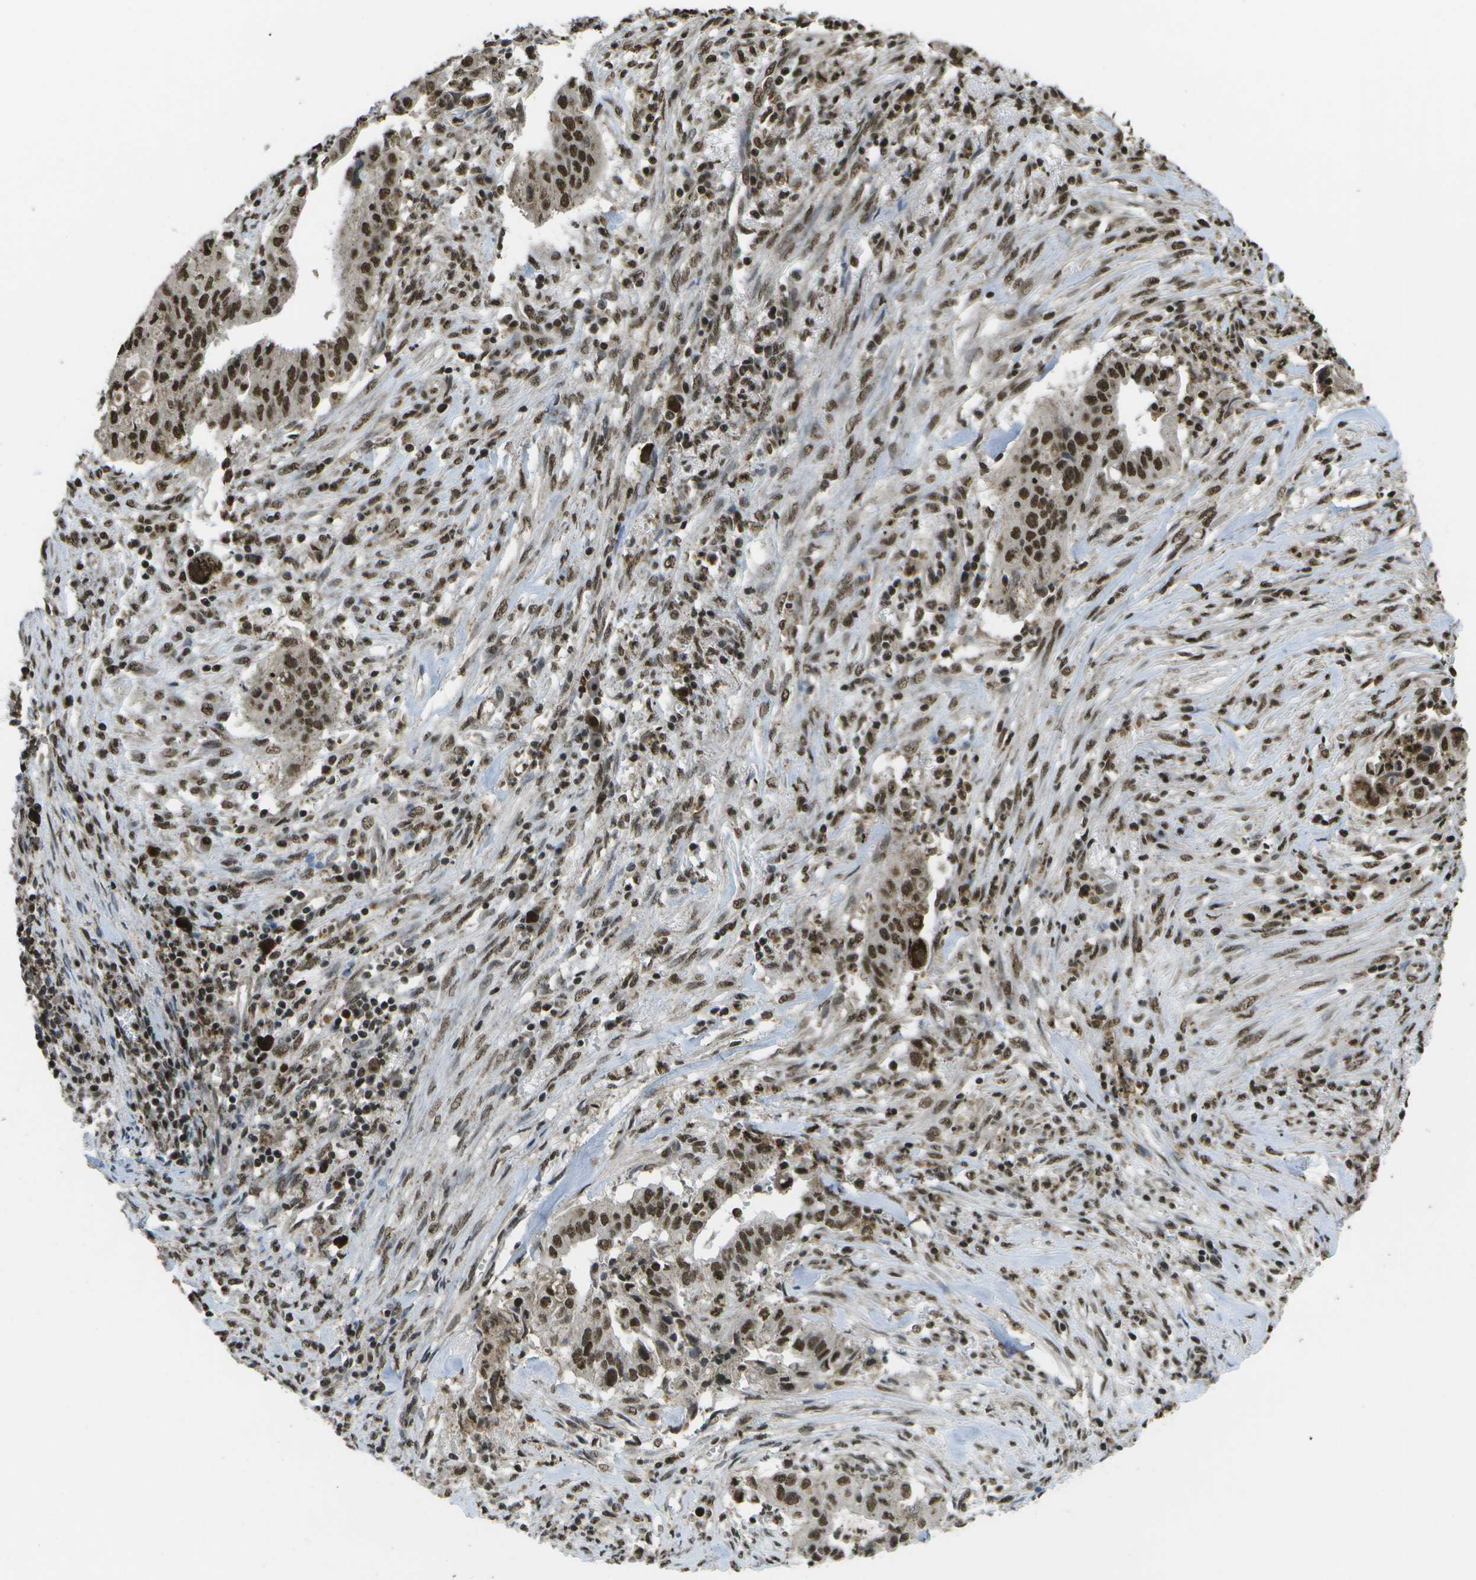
{"staining": {"intensity": "strong", "quantity": ">75%", "location": "nuclear"}, "tissue": "cervical cancer", "cell_type": "Tumor cells", "image_type": "cancer", "snomed": [{"axis": "morphology", "description": "Adenocarcinoma, NOS"}, {"axis": "topography", "description": "Cervix"}], "caption": "This micrograph displays immunohistochemistry staining of human cervical adenocarcinoma, with high strong nuclear expression in approximately >75% of tumor cells.", "gene": "SPEN", "patient": {"sex": "female", "age": 44}}